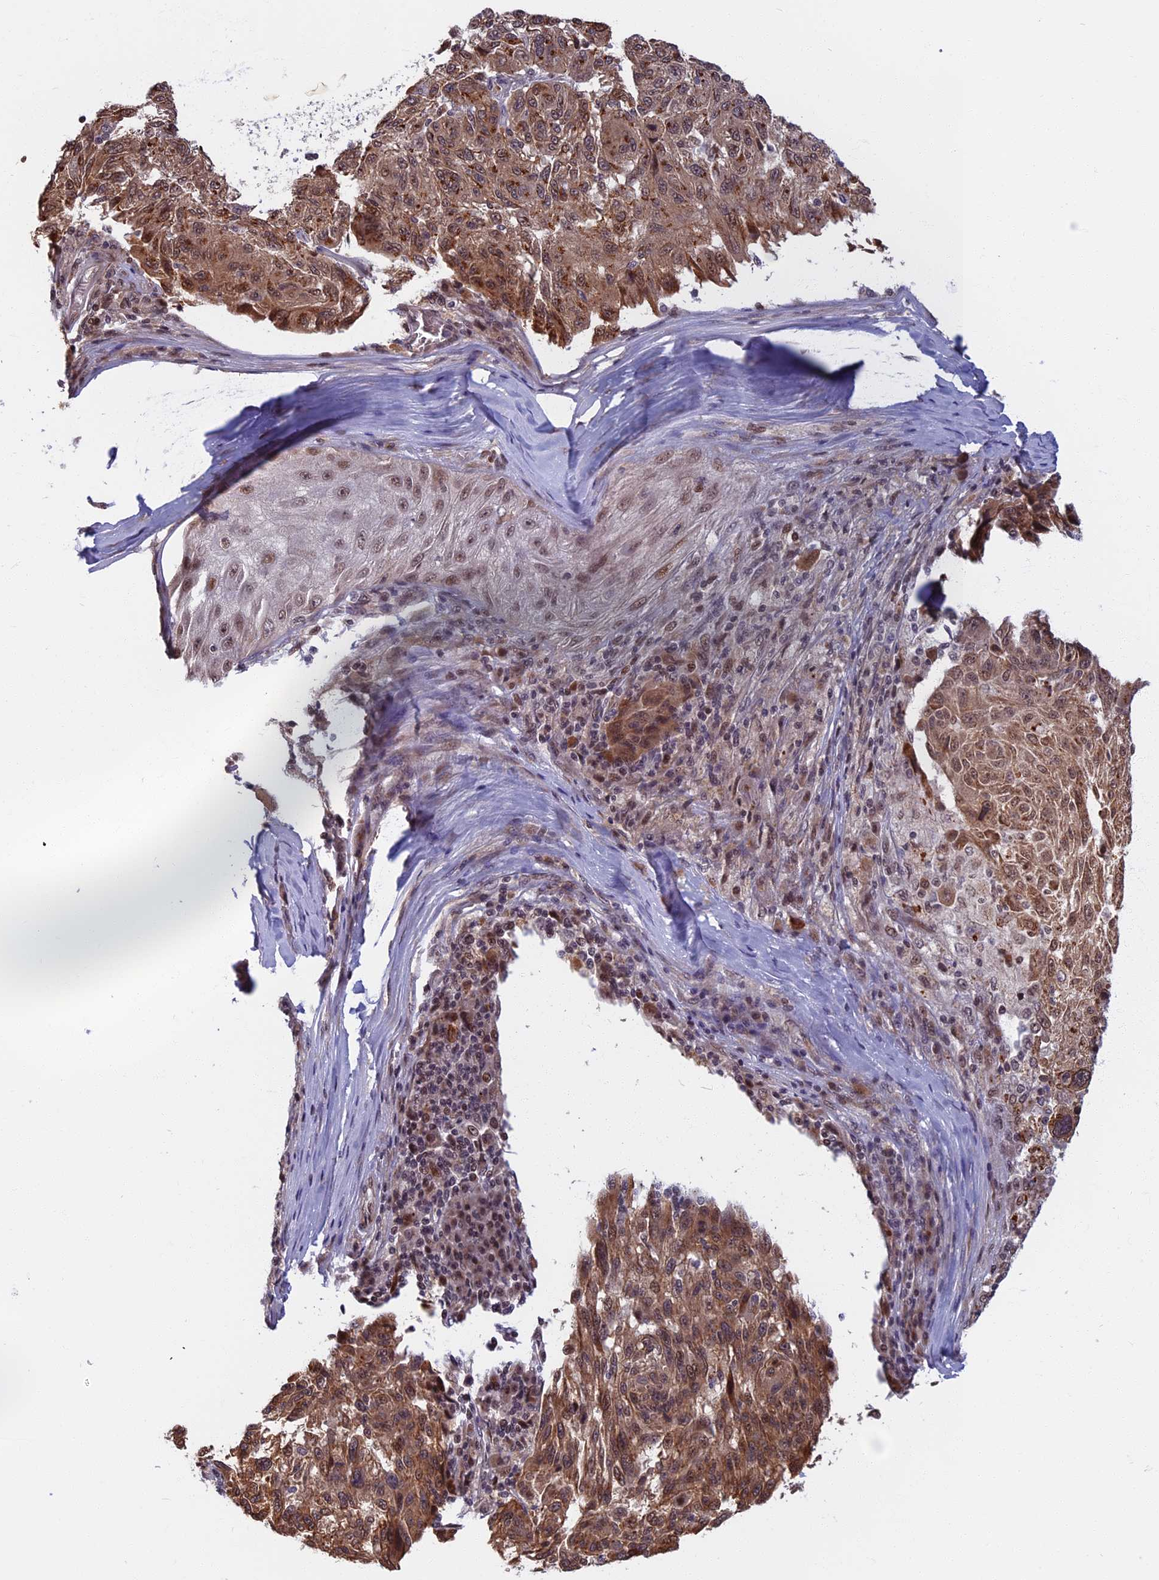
{"staining": {"intensity": "moderate", "quantity": ">75%", "location": "cytoplasmic/membranous"}, "tissue": "melanoma", "cell_type": "Tumor cells", "image_type": "cancer", "snomed": [{"axis": "morphology", "description": "Malignant melanoma, NOS"}, {"axis": "topography", "description": "Skin"}], "caption": "This micrograph demonstrates immunohistochemistry (IHC) staining of malignant melanoma, with medium moderate cytoplasmic/membranous expression in approximately >75% of tumor cells.", "gene": "CCDC113", "patient": {"sex": "male", "age": 53}}